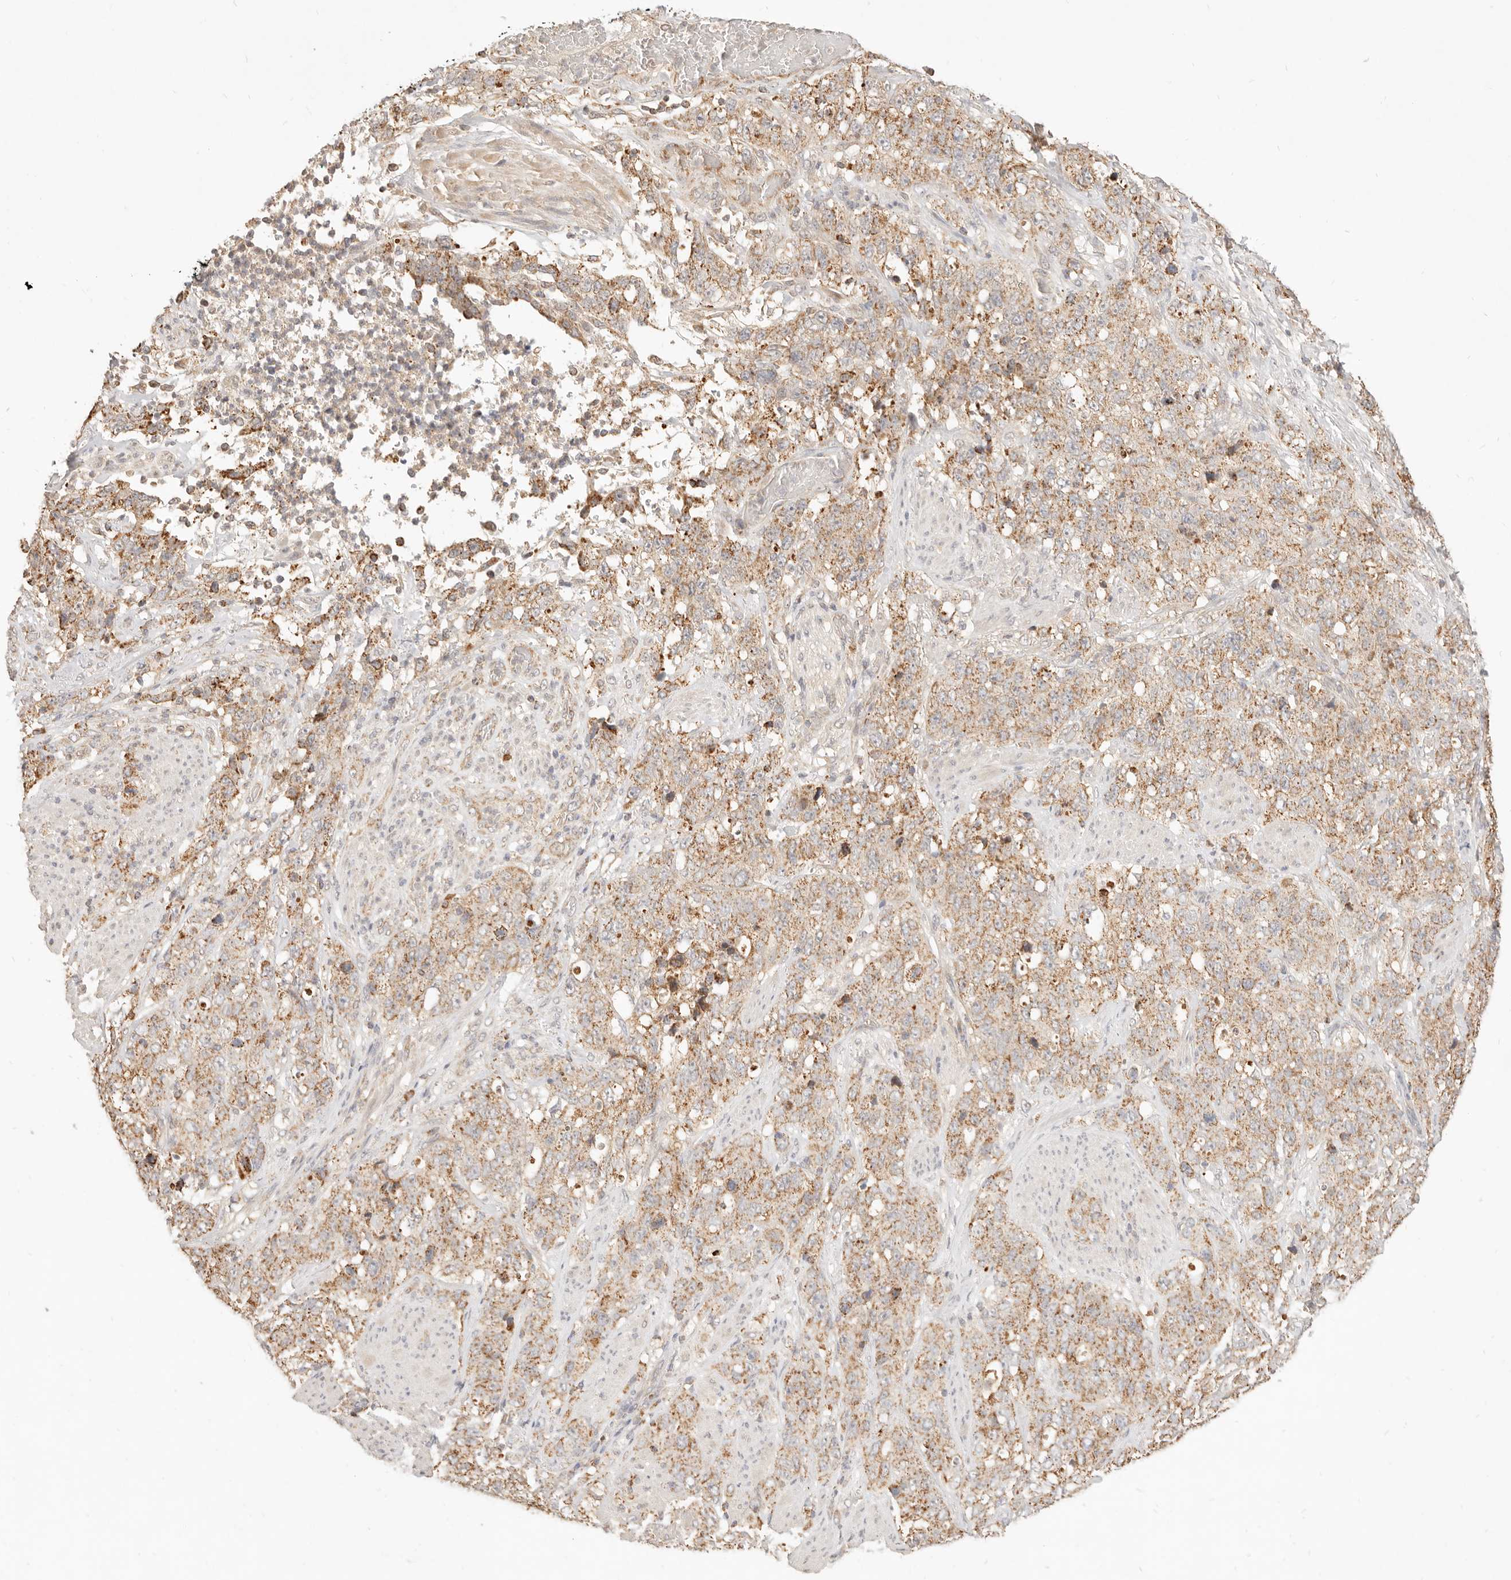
{"staining": {"intensity": "moderate", "quantity": ">75%", "location": "cytoplasmic/membranous"}, "tissue": "stomach cancer", "cell_type": "Tumor cells", "image_type": "cancer", "snomed": [{"axis": "morphology", "description": "Adenocarcinoma, NOS"}, {"axis": "topography", "description": "Stomach"}], "caption": "Moderate cytoplasmic/membranous staining for a protein is identified in about >75% of tumor cells of stomach cancer (adenocarcinoma) using immunohistochemistry (IHC).", "gene": "CPLANE2", "patient": {"sex": "male", "age": 48}}